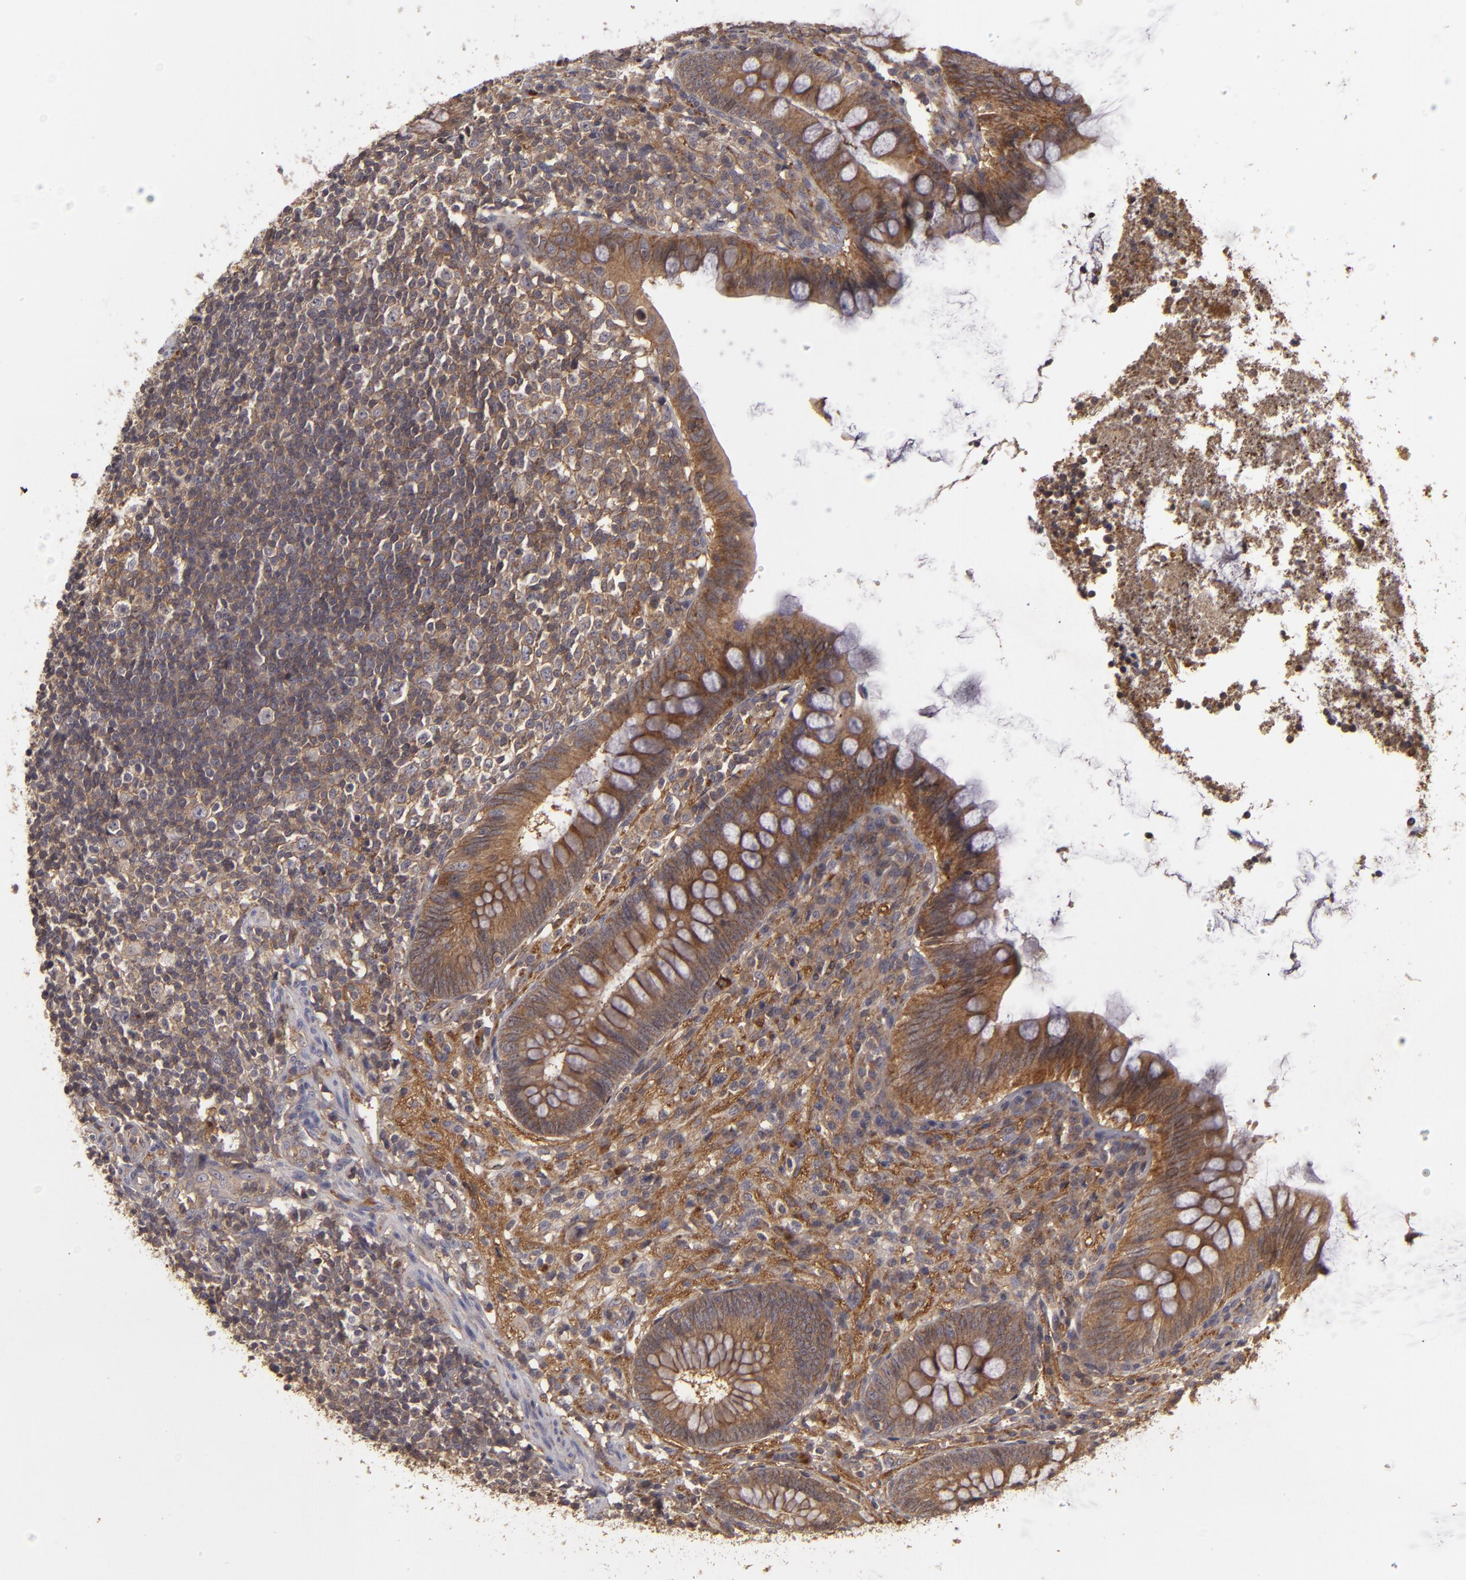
{"staining": {"intensity": "strong", "quantity": ">75%", "location": "cytoplasmic/membranous"}, "tissue": "appendix", "cell_type": "Glandular cells", "image_type": "normal", "snomed": [{"axis": "morphology", "description": "Normal tissue, NOS"}, {"axis": "topography", "description": "Appendix"}], "caption": "About >75% of glandular cells in benign human appendix show strong cytoplasmic/membranous protein staining as visualized by brown immunohistochemical staining.", "gene": "HRAS", "patient": {"sex": "female", "age": 66}}